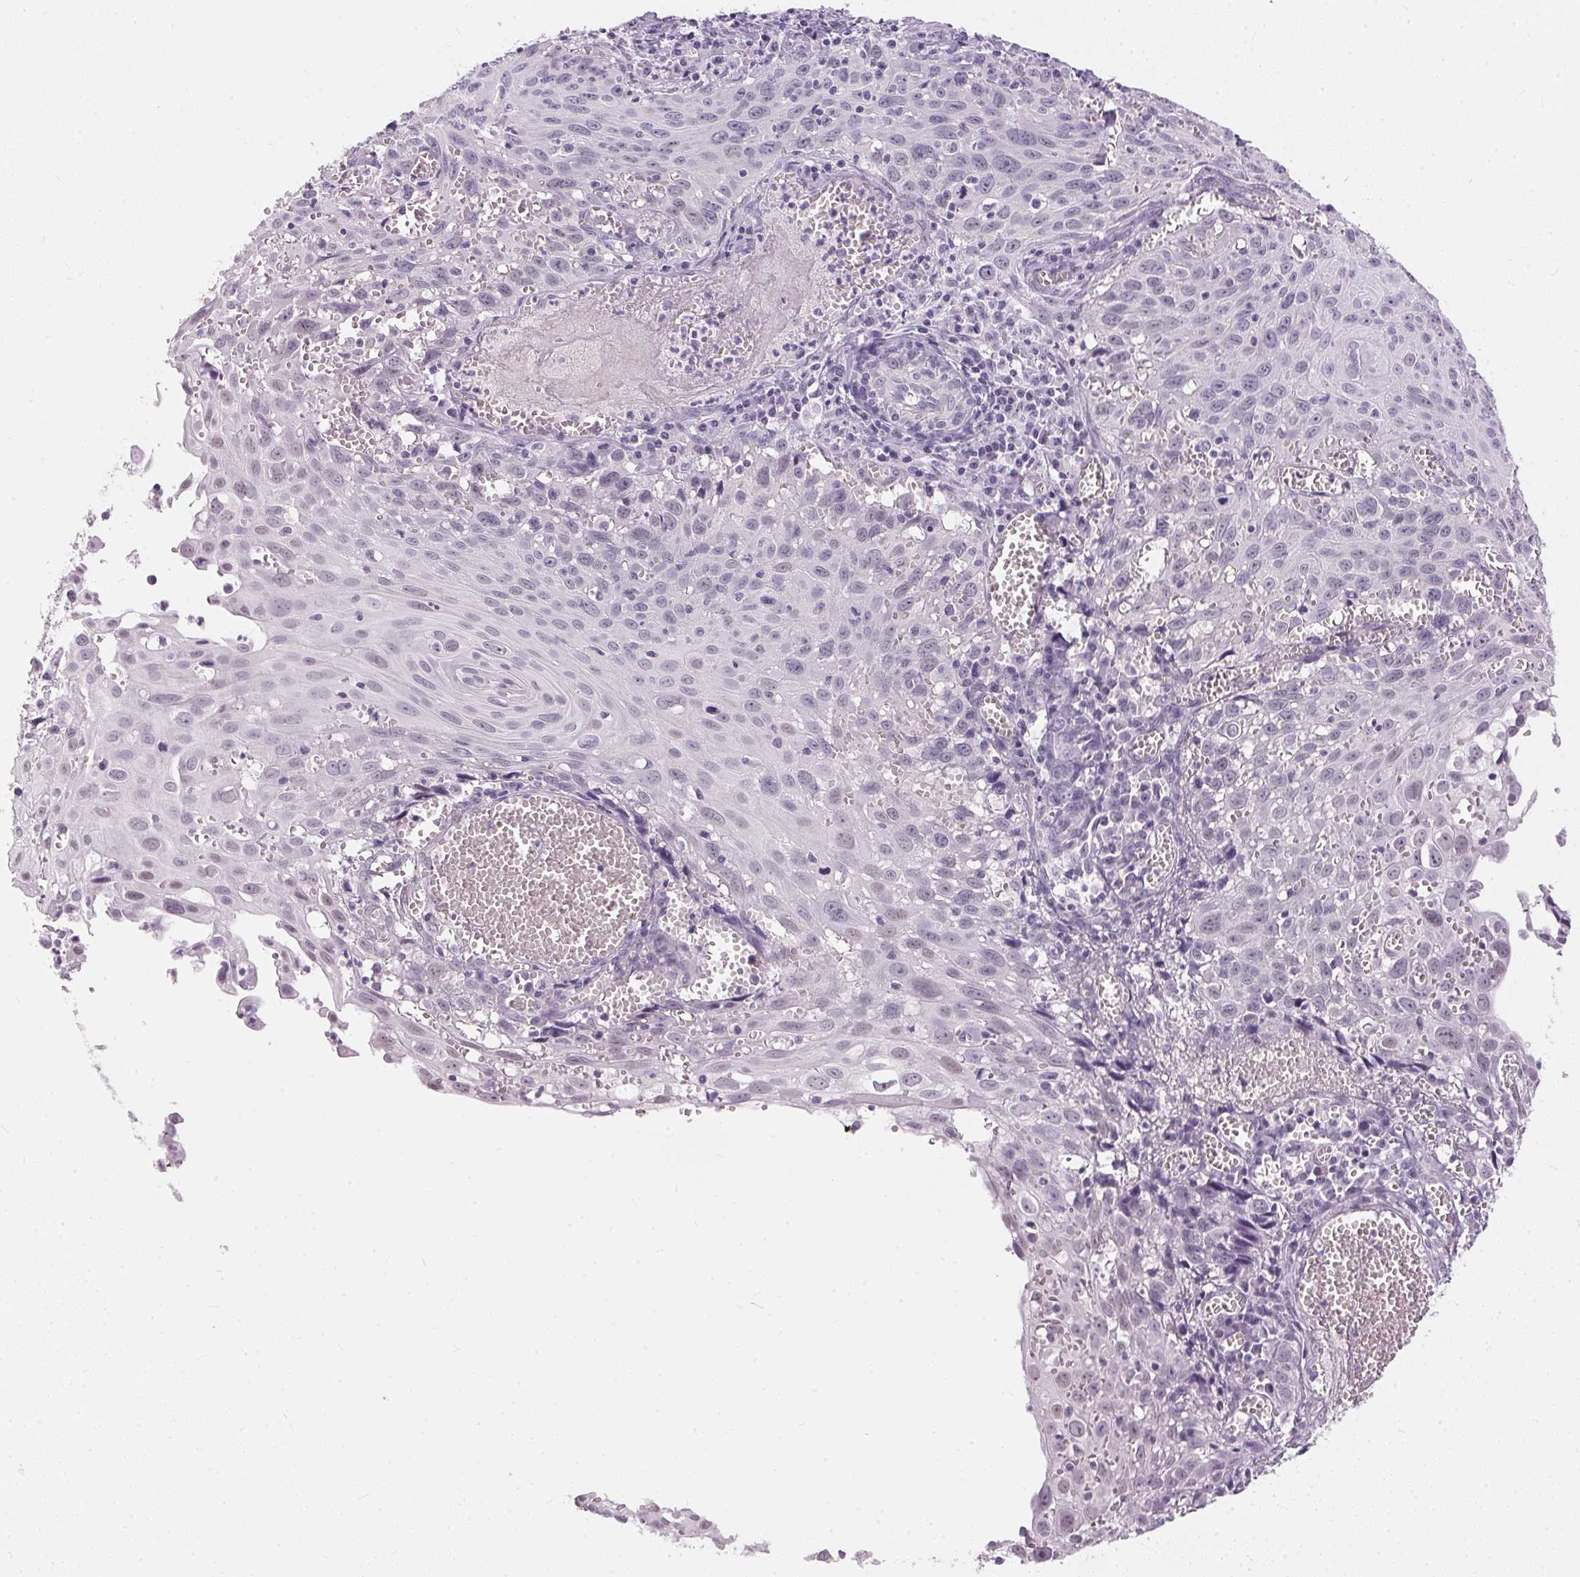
{"staining": {"intensity": "negative", "quantity": "none", "location": "none"}, "tissue": "cervical cancer", "cell_type": "Tumor cells", "image_type": "cancer", "snomed": [{"axis": "morphology", "description": "Squamous cell carcinoma, NOS"}, {"axis": "topography", "description": "Cervix"}], "caption": "The immunohistochemistry histopathology image has no significant staining in tumor cells of squamous cell carcinoma (cervical) tissue.", "gene": "GBP6", "patient": {"sex": "female", "age": 38}}